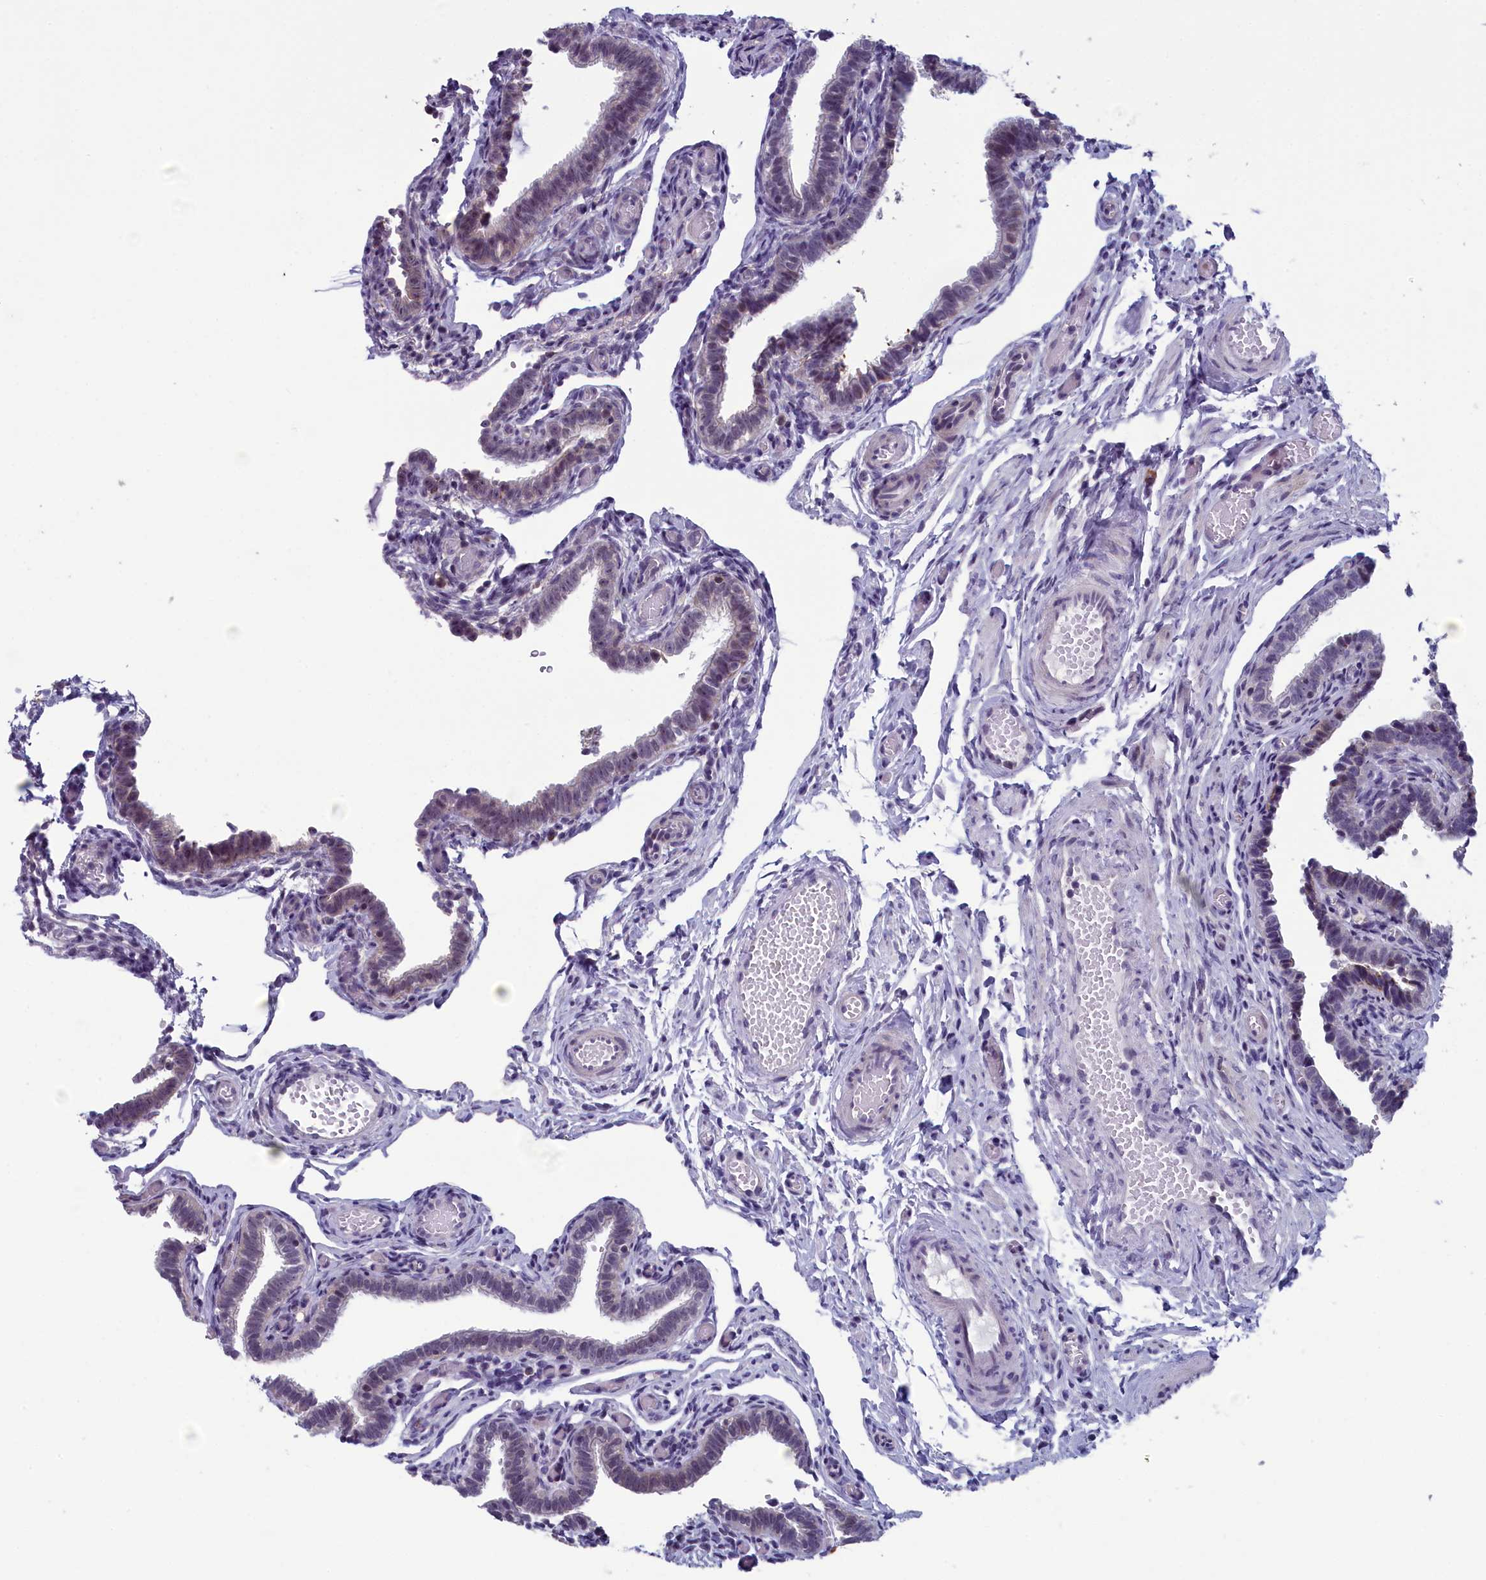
{"staining": {"intensity": "weak", "quantity": "<25%", "location": "cytoplasmic/membranous,nuclear"}, "tissue": "fallopian tube", "cell_type": "Glandular cells", "image_type": "normal", "snomed": [{"axis": "morphology", "description": "Normal tissue, NOS"}, {"axis": "topography", "description": "Fallopian tube"}], "caption": "Glandular cells show no significant protein staining in benign fallopian tube. (Immunohistochemistry (ihc), brightfield microscopy, high magnification).", "gene": "CNEP1R1", "patient": {"sex": "female", "age": 36}}